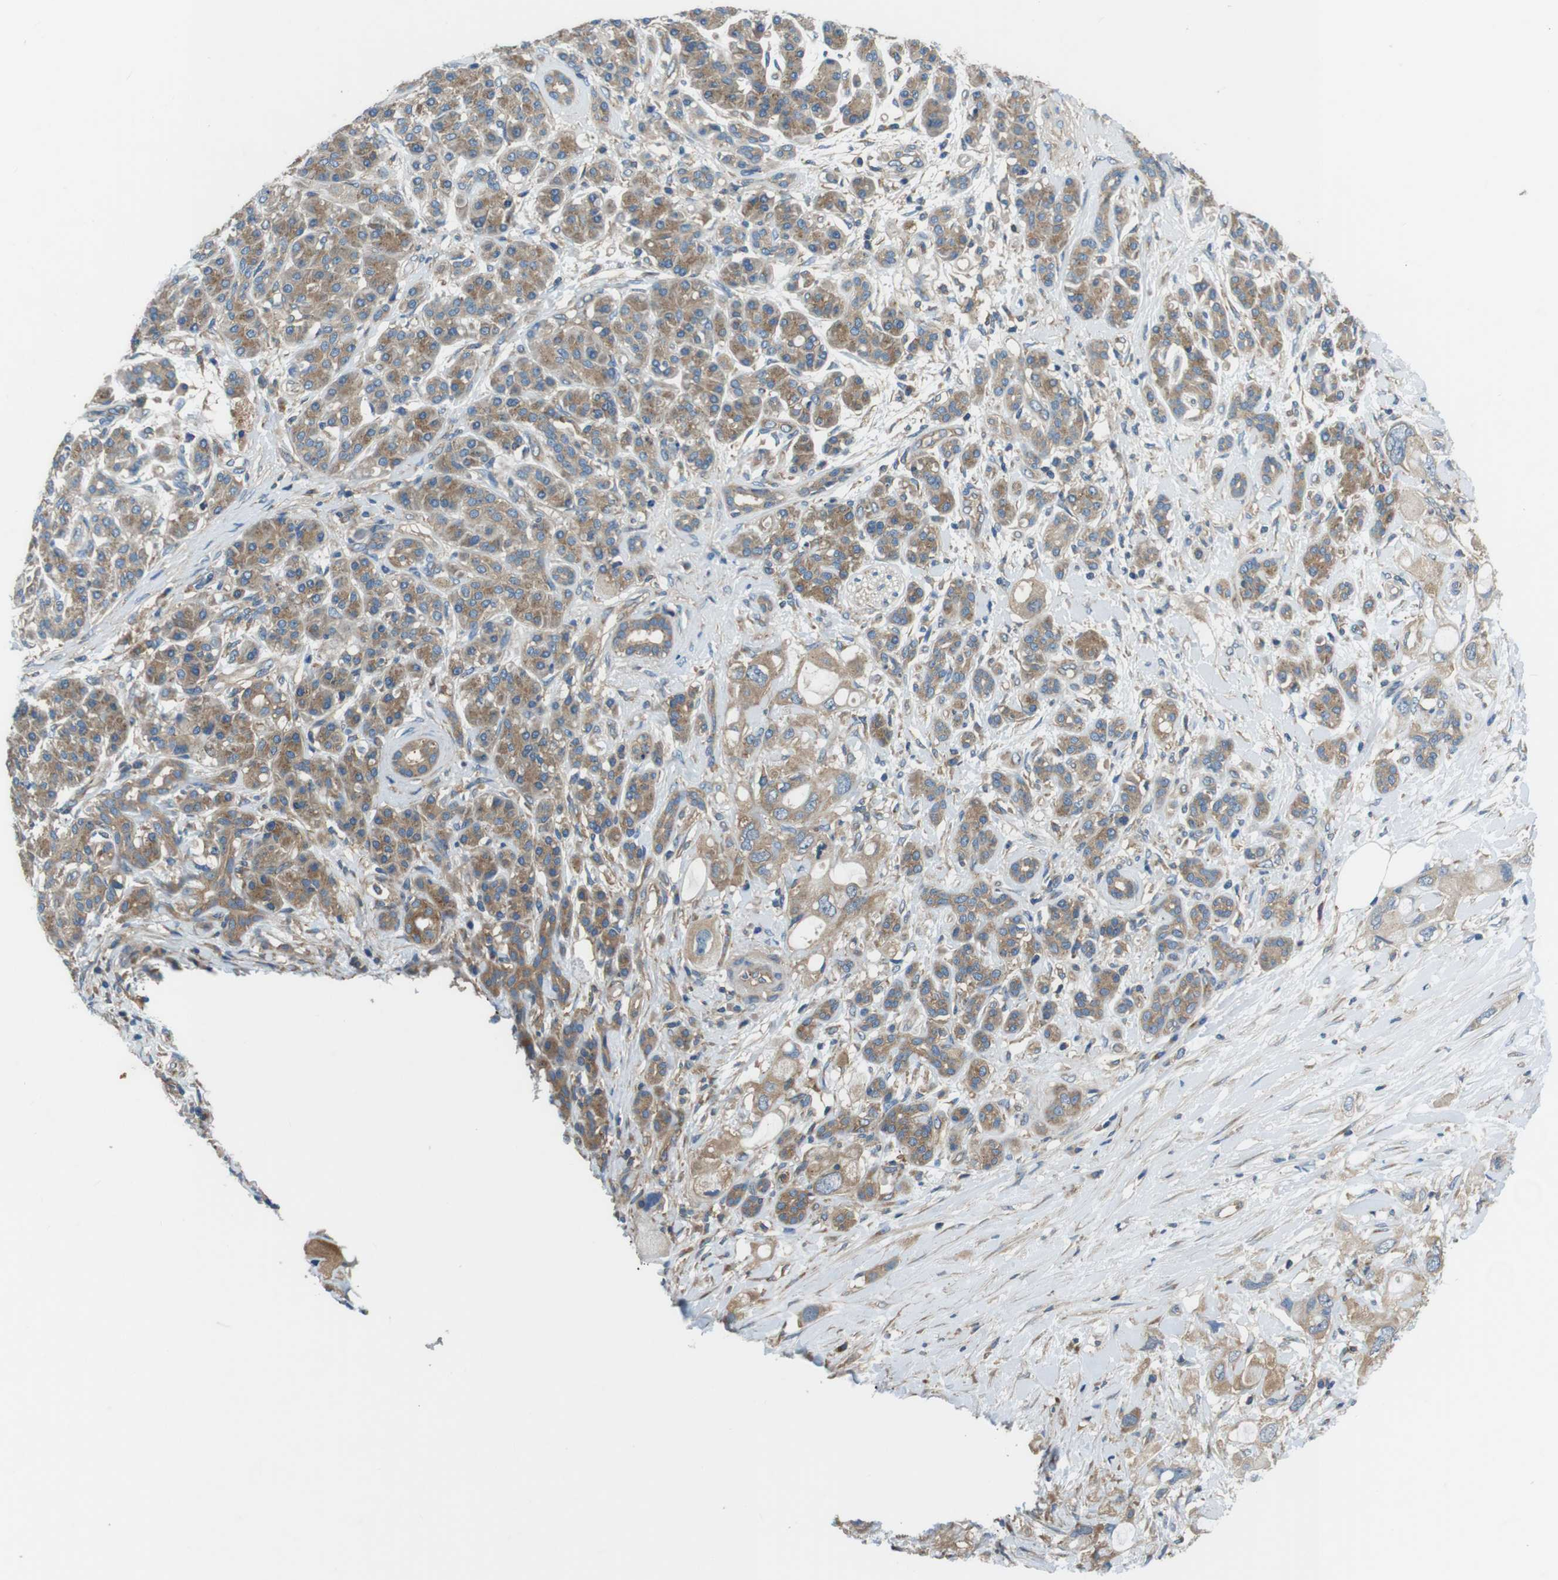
{"staining": {"intensity": "moderate", "quantity": ">75%", "location": "cytoplasmic/membranous"}, "tissue": "pancreatic cancer", "cell_type": "Tumor cells", "image_type": "cancer", "snomed": [{"axis": "morphology", "description": "Adenocarcinoma, NOS"}, {"axis": "topography", "description": "Pancreas"}], "caption": "DAB immunohistochemical staining of human pancreatic cancer shows moderate cytoplasmic/membranous protein expression in about >75% of tumor cells. Nuclei are stained in blue.", "gene": "DENND4C", "patient": {"sex": "female", "age": 56}}